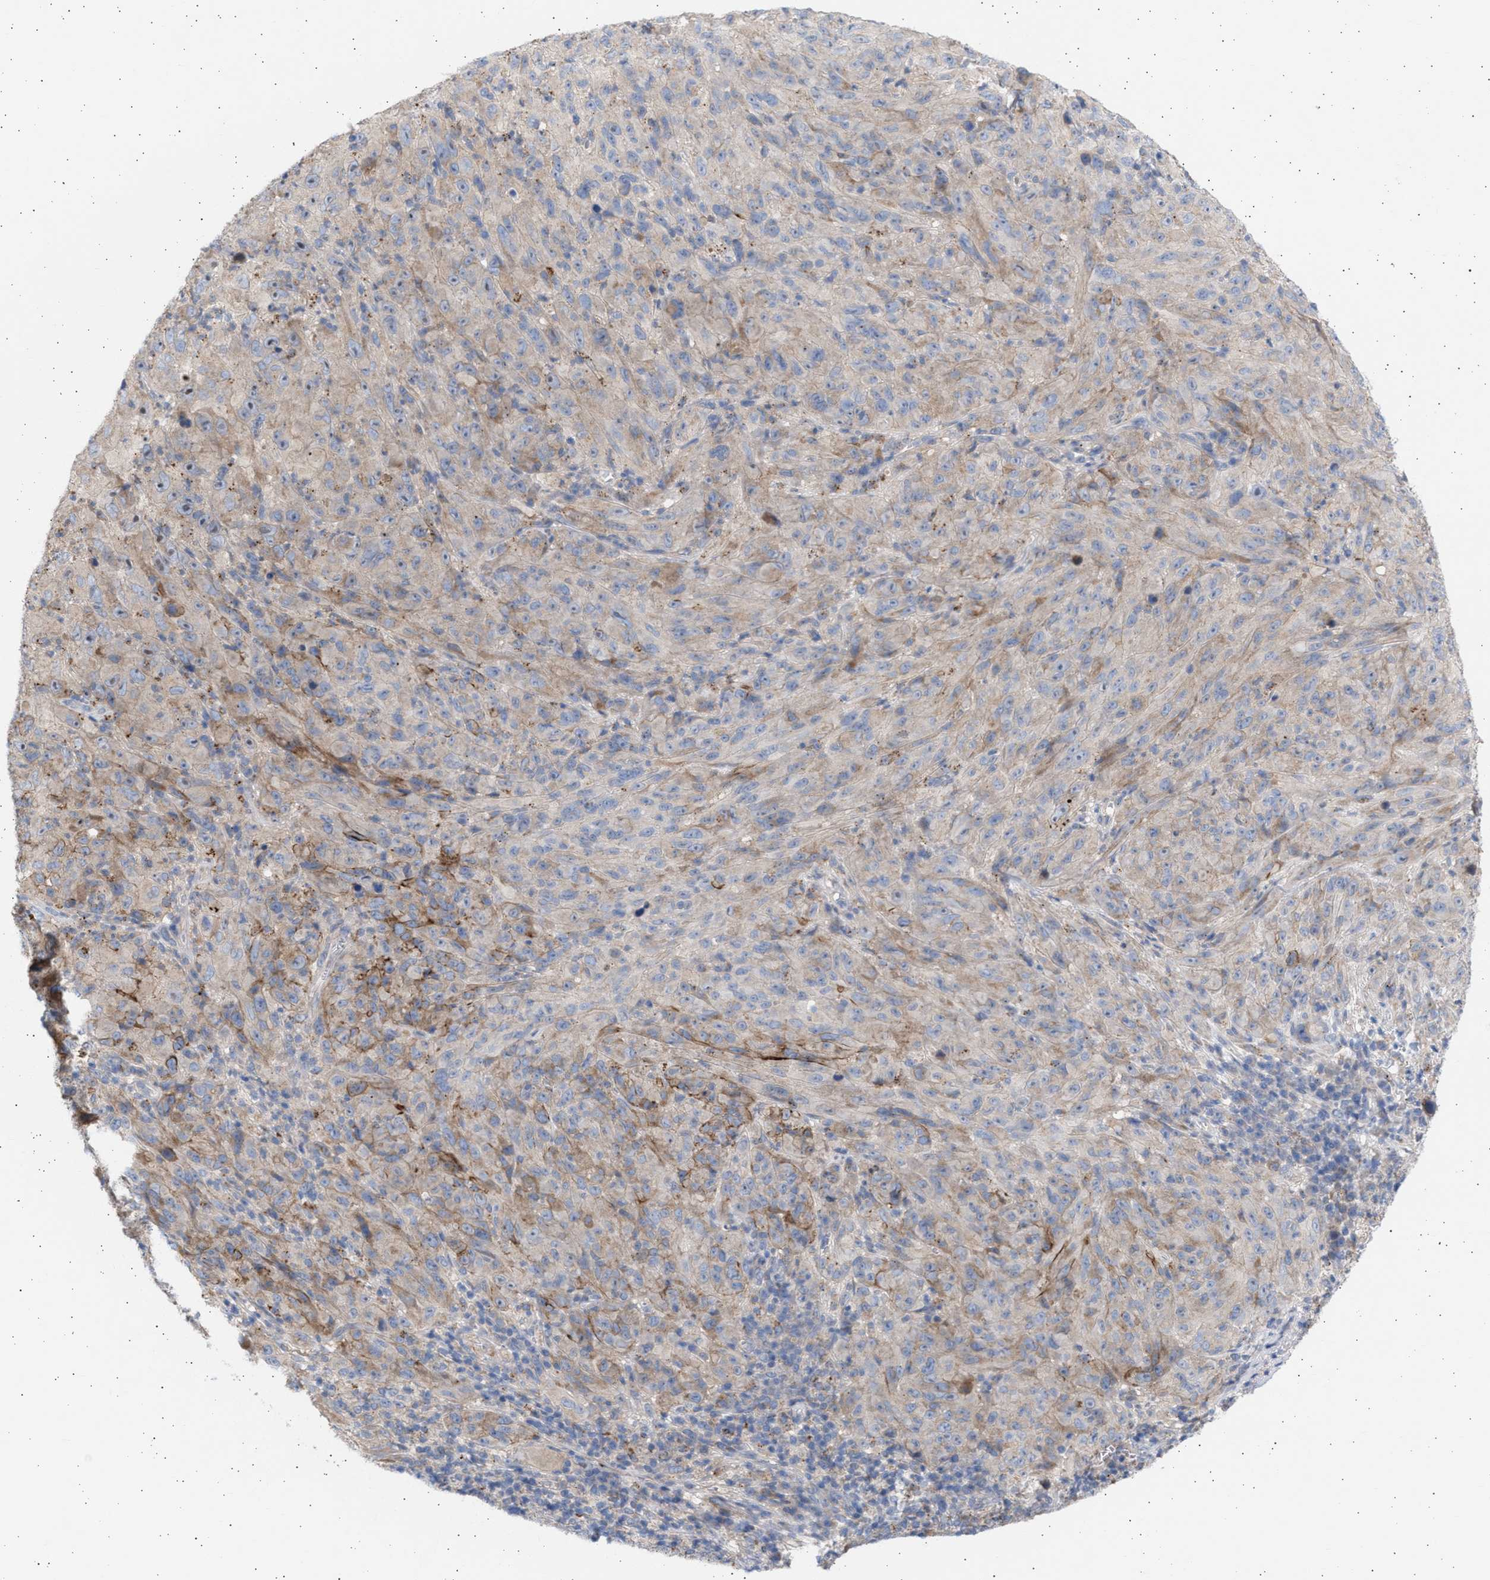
{"staining": {"intensity": "weak", "quantity": "25%-75%", "location": "cytoplasmic/membranous"}, "tissue": "melanoma", "cell_type": "Tumor cells", "image_type": "cancer", "snomed": [{"axis": "morphology", "description": "Malignant melanoma, NOS"}, {"axis": "topography", "description": "Skin of head"}], "caption": "IHC of malignant melanoma displays low levels of weak cytoplasmic/membranous expression in approximately 25%-75% of tumor cells.", "gene": "NBR1", "patient": {"sex": "male", "age": 96}}